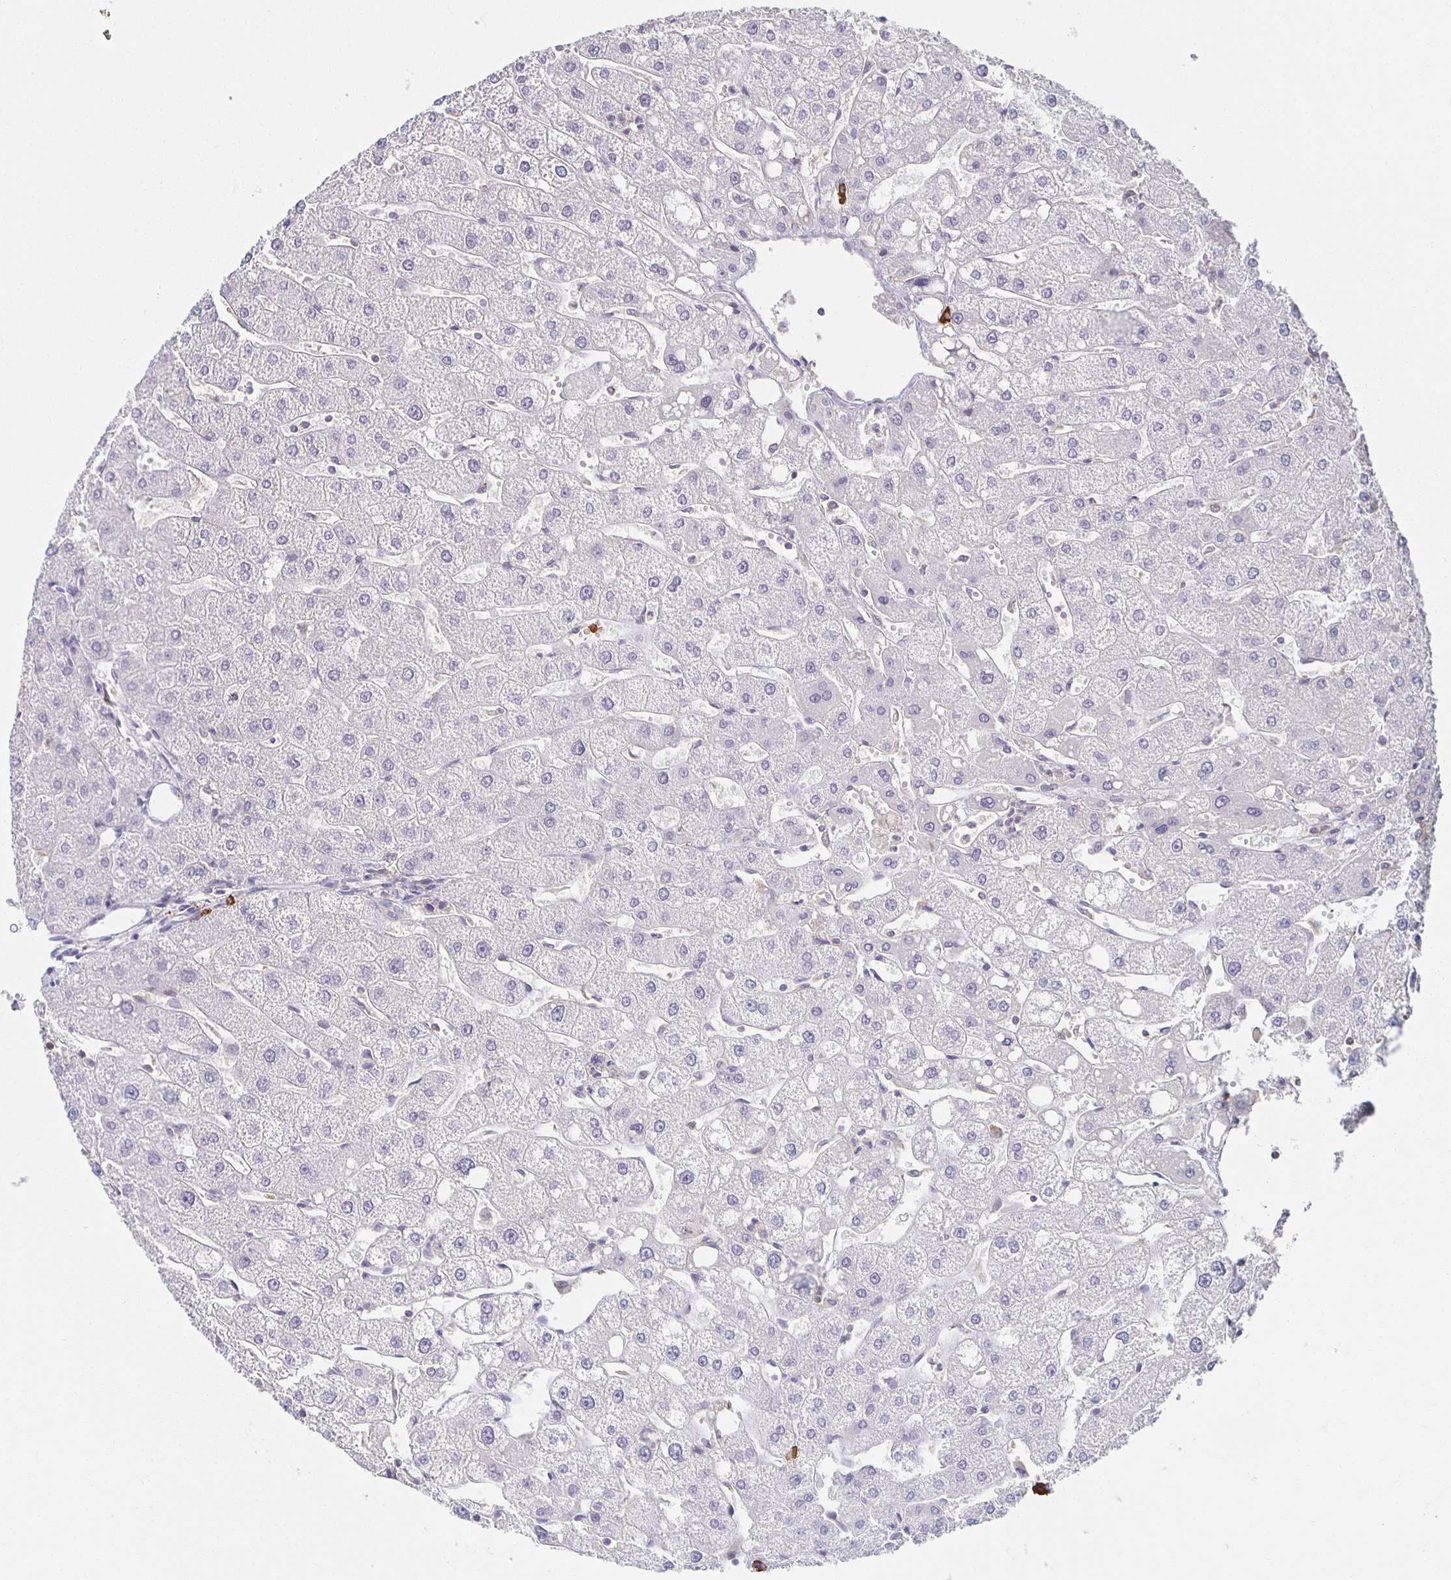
{"staining": {"intensity": "negative", "quantity": "none", "location": "none"}, "tissue": "liver", "cell_type": "Cholangiocytes", "image_type": "normal", "snomed": [{"axis": "morphology", "description": "Normal tissue, NOS"}, {"axis": "topography", "description": "Liver"}], "caption": "The immunohistochemistry (IHC) image has no significant expression in cholangiocytes of liver. The staining is performed using DAB brown chromogen with nuclei counter-stained in using hematoxylin.", "gene": "ZNF692", "patient": {"sex": "male", "age": 67}}